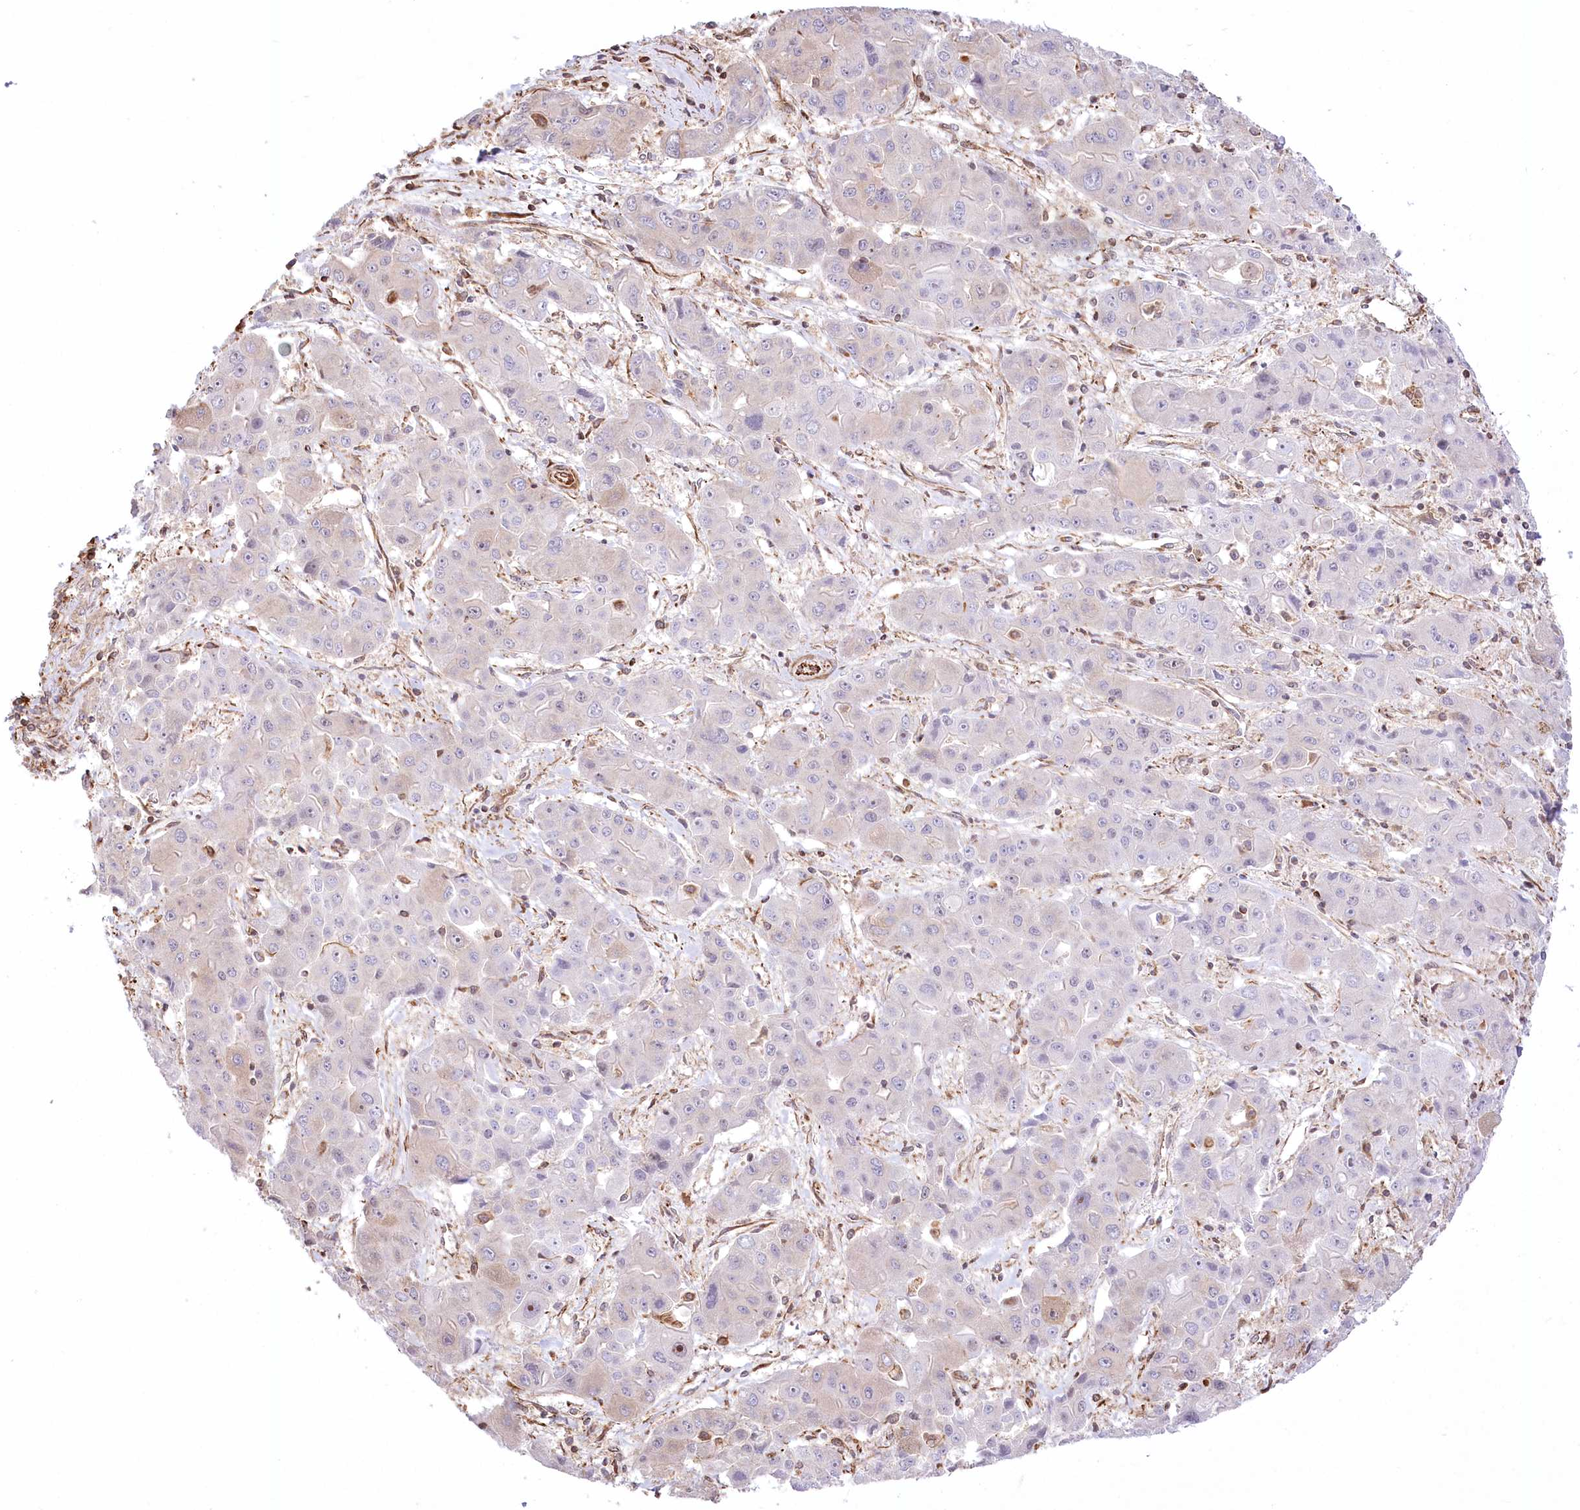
{"staining": {"intensity": "negative", "quantity": "none", "location": "none"}, "tissue": "liver cancer", "cell_type": "Tumor cells", "image_type": "cancer", "snomed": [{"axis": "morphology", "description": "Cholangiocarcinoma"}, {"axis": "topography", "description": "Liver"}], "caption": "IHC image of neoplastic tissue: human liver cancer stained with DAB (3,3'-diaminobenzidine) shows no significant protein positivity in tumor cells.", "gene": "TTC1", "patient": {"sex": "male", "age": 67}}